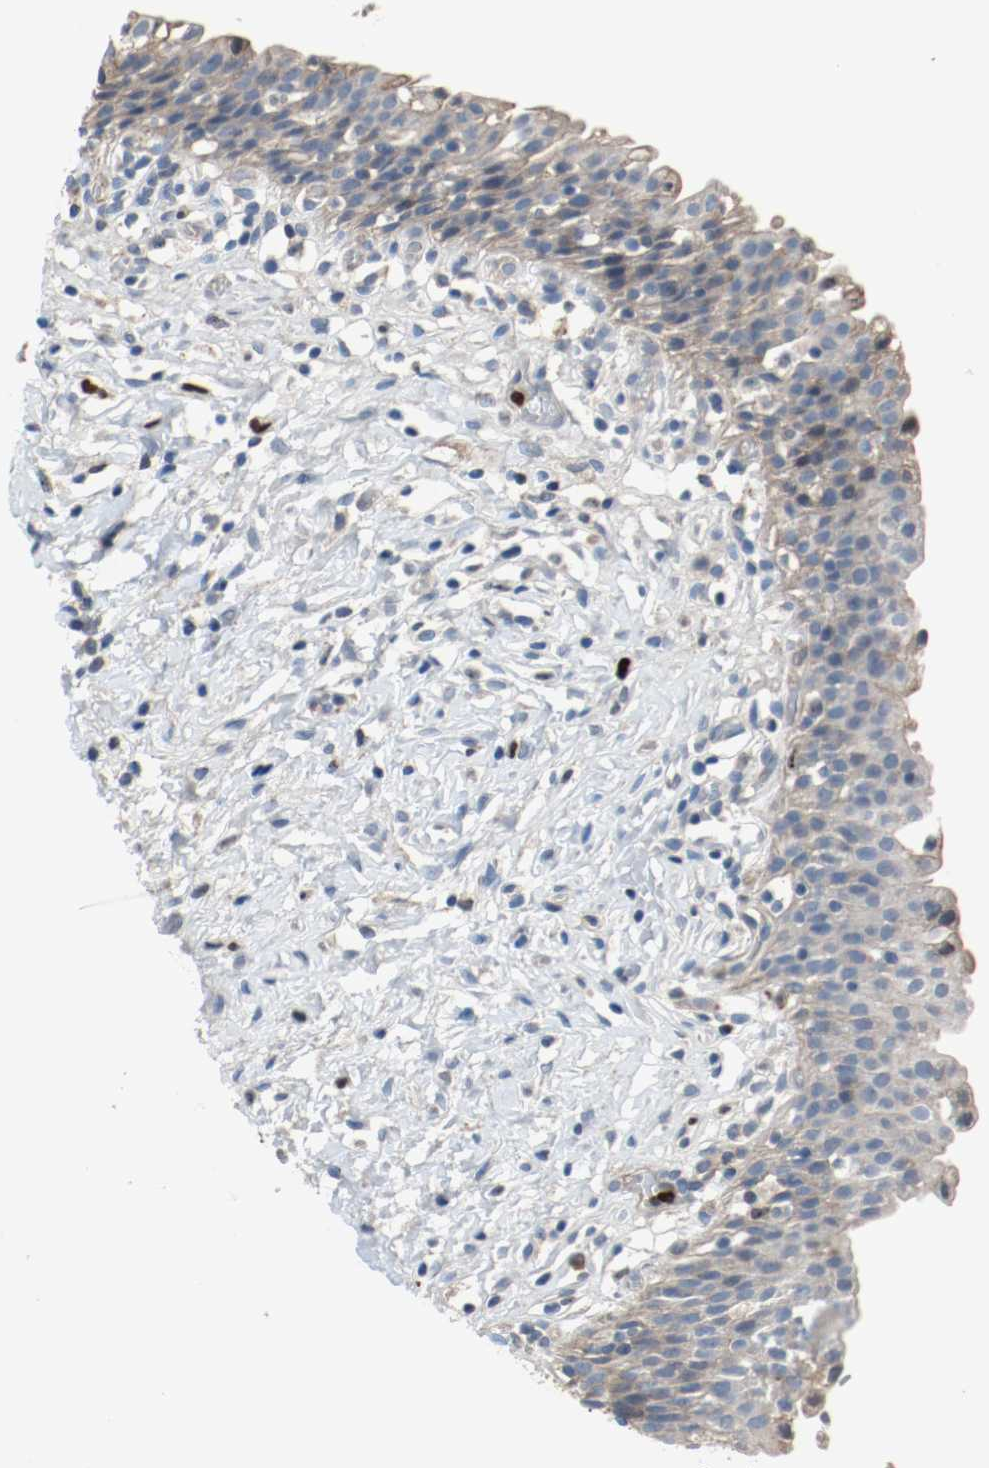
{"staining": {"intensity": "weak", "quantity": "<25%", "location": "cytoplasmic/membranous,nuclear"}, "tissue": "urinary bladder", "cell_type": "Urothelial cells", "image_type": "normal", "snomed": [{"axis": "morphology", "description": "Normal tissue, NOS"}, {"axis": "topography", "description": "Urinary bladder"}], "caption": "High power microscopy photomicrograph of an immunohistochemistry image of normal urinary bladder, revealing no significant staining in urothelial cells. Nuclei are stained in blue.", "gene": "BLK", "patient": {"sex": "male", "age": 51}}